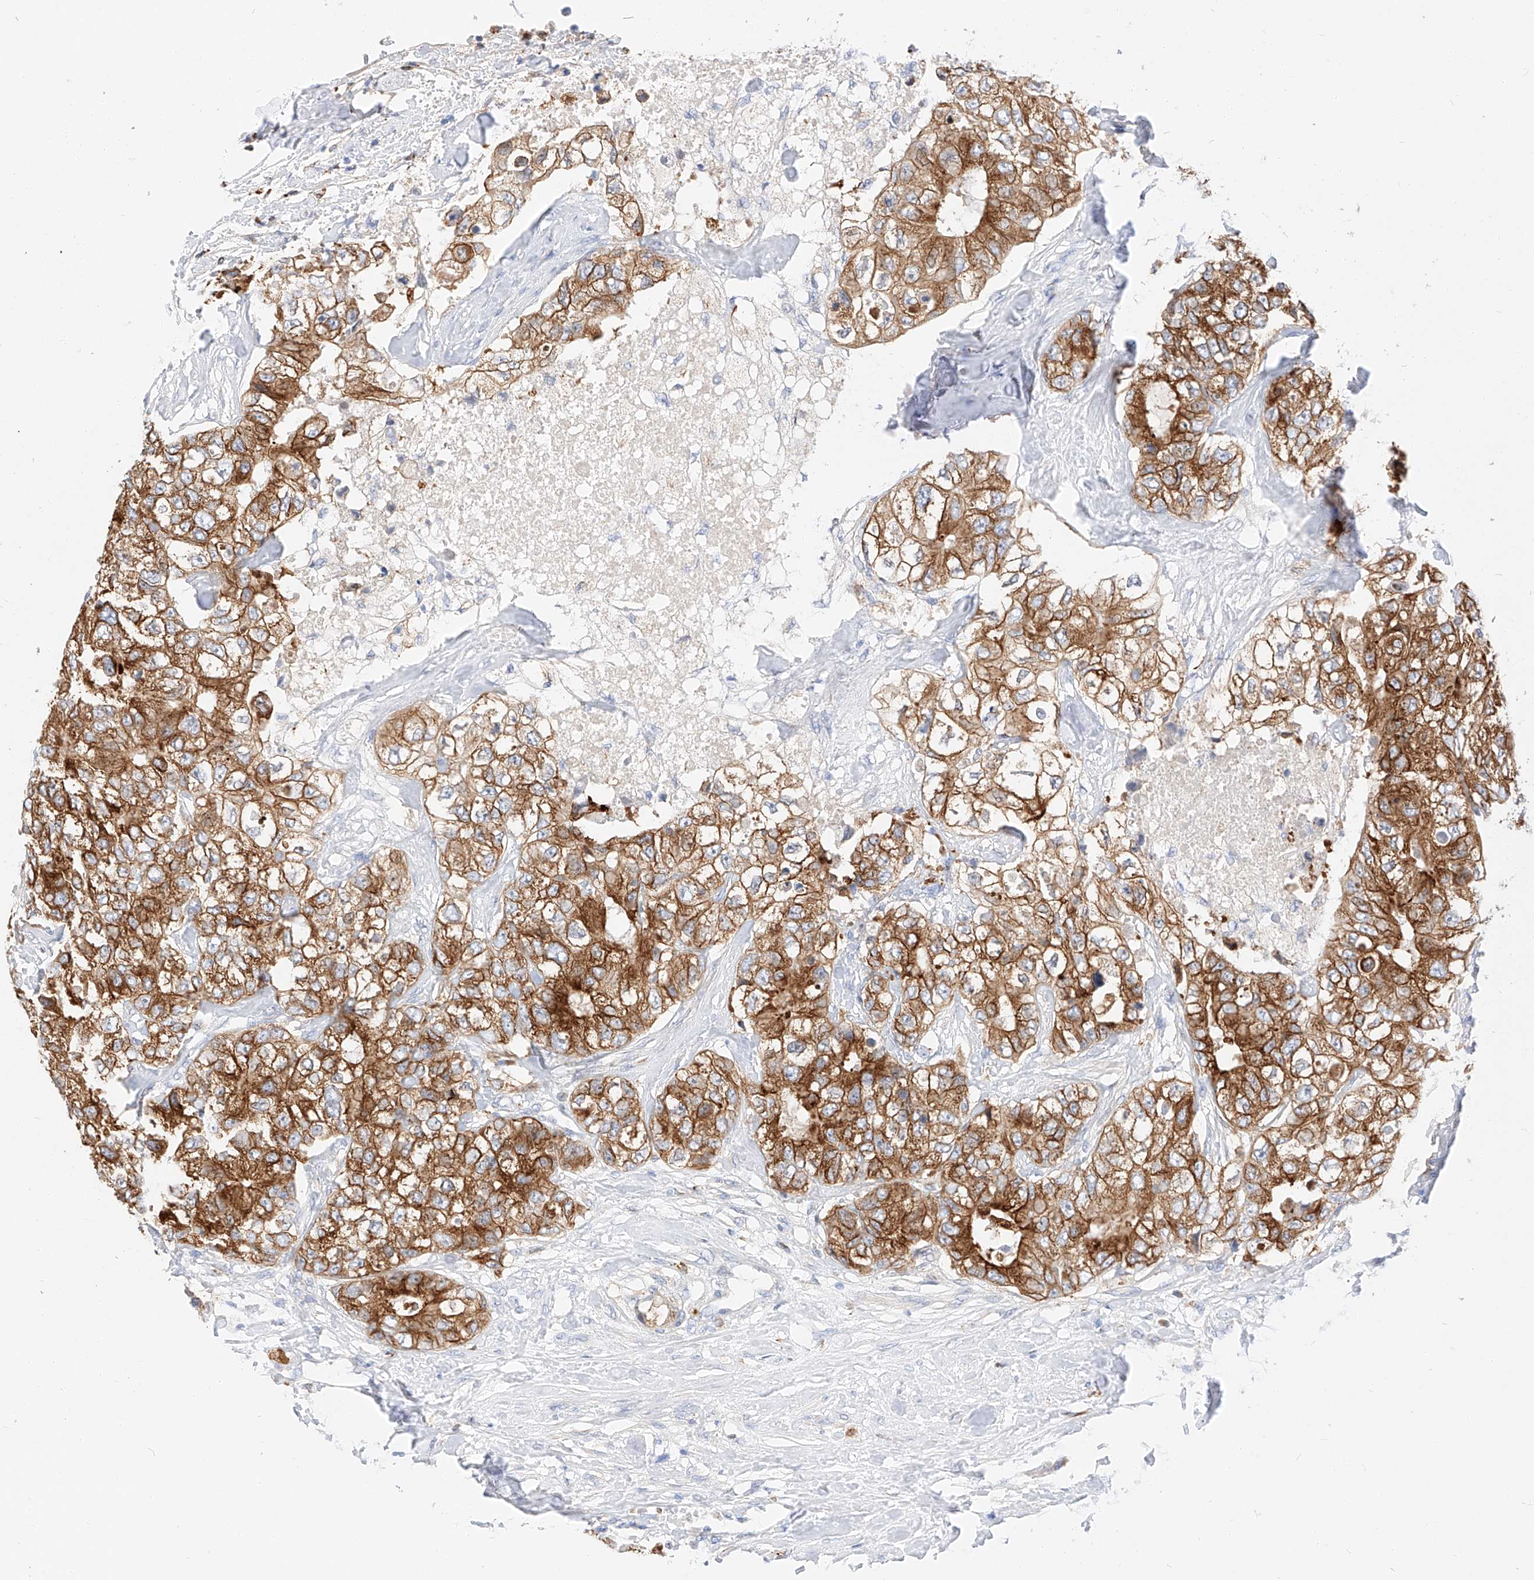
{"staining": {"intensity": "moderate", "quantity": ">75%", "location": "cytoplasmic/membranous"}, "tissue": "breast cancer", "cell_type": "Tumor cells", "image_type": "cancer", "snomed": [{"axis": "morphology", "description": "Duct carcinoma"}, {"axis": "topography", "description": "Breast"}], "caption": "Tumor cells display moderate cytoplasmic/membranous staining in about >75% of cells in invasive ductal carcinoma (breast). Nuclei are stained in blue.", "gene": "MAP7", "patient": {"sex": "female", "age": 62}}